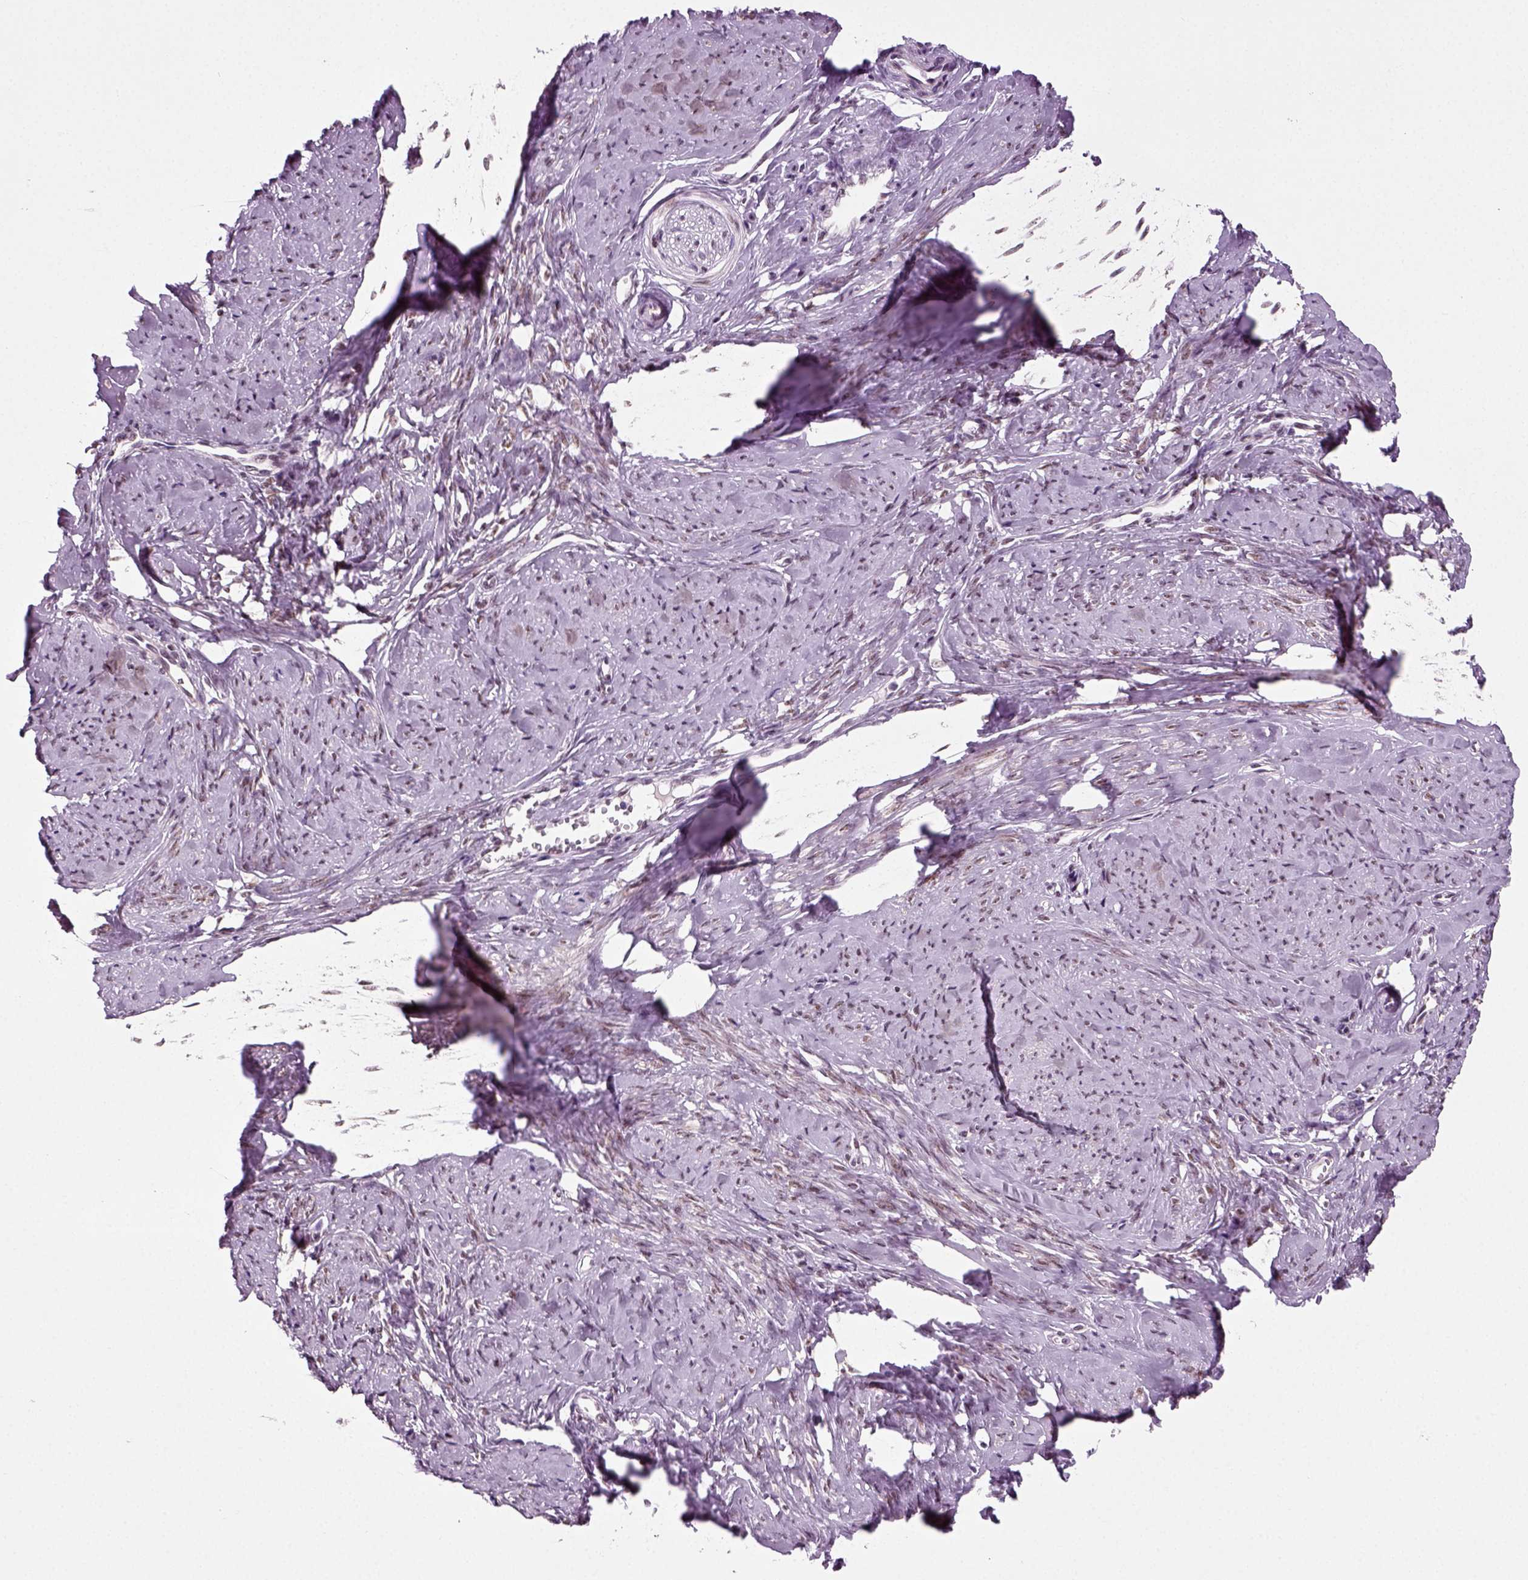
{"staining": {"intensity": "negative", "quantity": "none", "location": "none"}, "tissue": "smooth muscle", "cell_type": "Smooth muscle cells", "image_type": "normal", "snomed": [{"axis": "morphology", "description": "Normal tissue, NOS"}, {"axis": "topography", "description": "Smooth muscle"}], "caption": "This is an IHC histopathology image of normal human smooth muscle. There is no positivity in smooth muscle cells.", "gene": "RCOR3", "patient": {"sex": "female", "age": 48}}